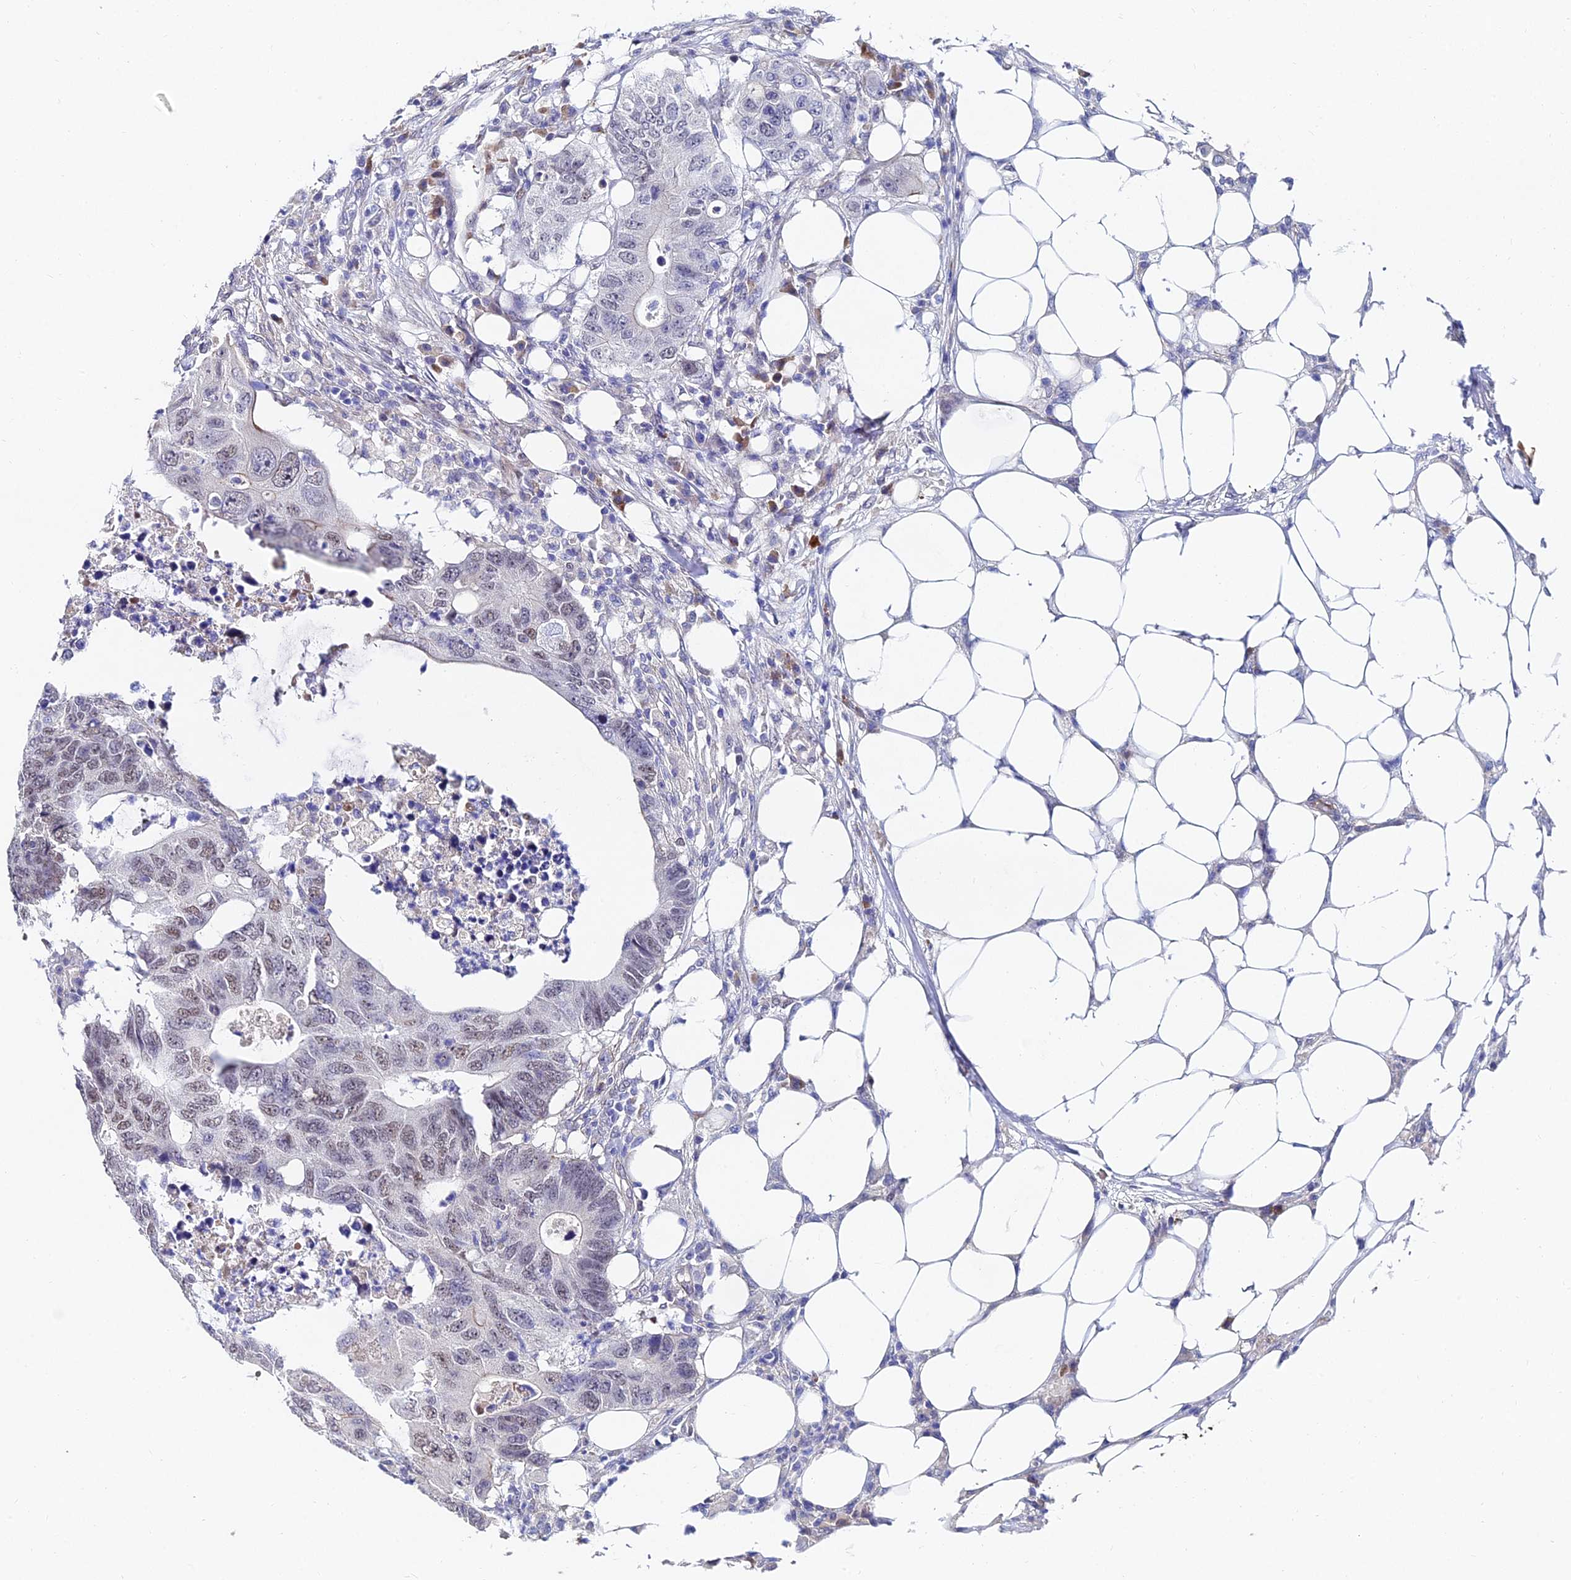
{"staining": {"intensity": "weak", "quantity": "25%-75%", "location": "nuclear"}, "tissue": "colorectal cancer", "cell_type": "Tumor cells", "image_type": "cancer", "snomed": [{"axis": "morphology", "description": "Adenocarcinoma, NOS"}, {"axis": "topography", "description": "Colon"}], "caption": "Immunohistochemical staining of adenocarcinoma (colorectal) reveals low levels of weak nuclear protein staining in about 25%-75% of tumor cells. (IHC, brightfield microscopy, high magnification).", "gene": "TRIM24", "patient": {"sex": "male", "age": 71}}